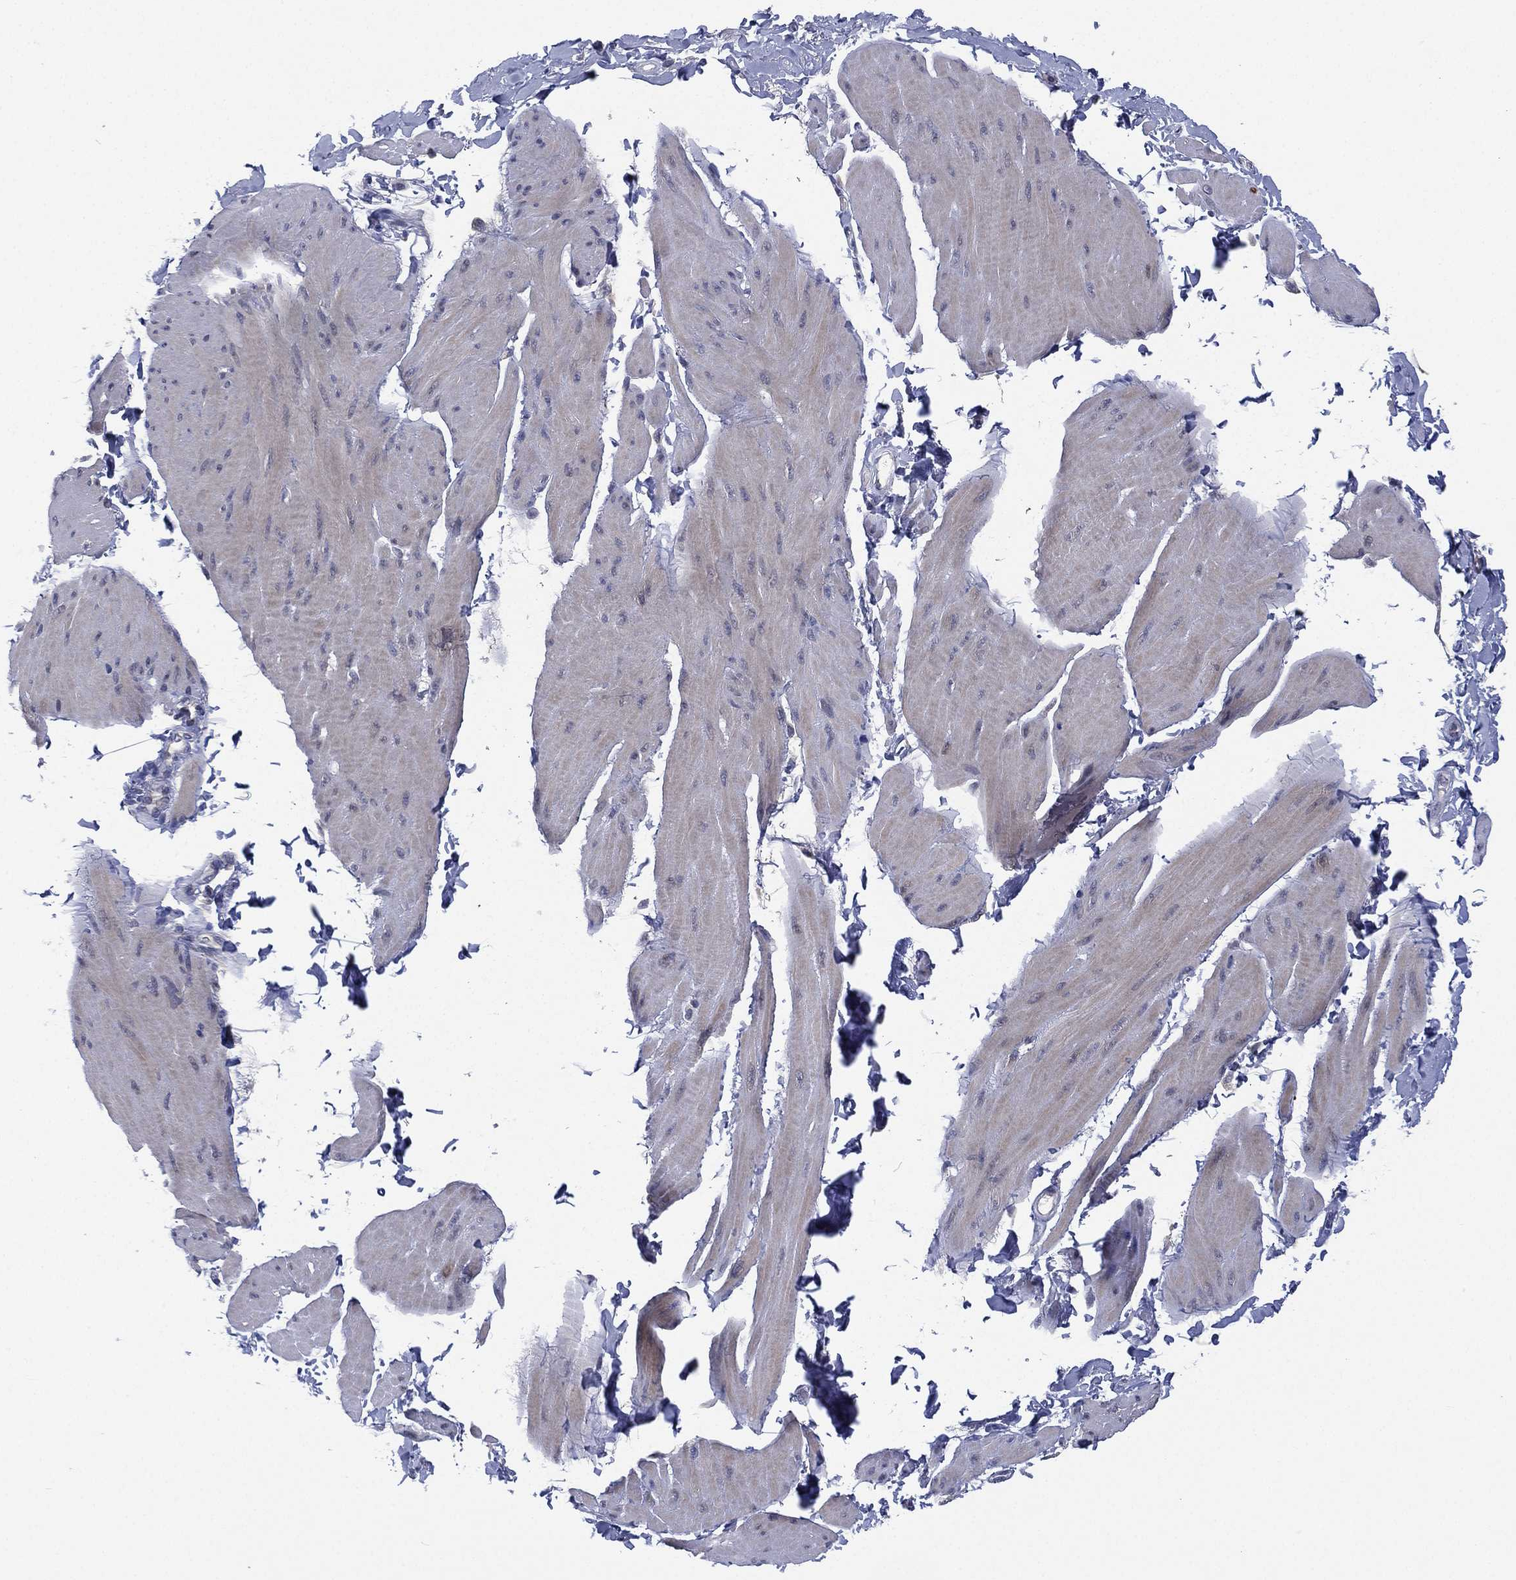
{"staining": {"intensity": "negative", "quantity": "none", "location": "none"}, "tissue": "smooth muscle", "cell_type": "Smooth muscle cells", "image_type": "normal", "snomed": [{"axis": "morphology", "description": "Normal tissue, NOS"}, {"axis": "topography", "description": "Adipose tissue"}, {"axis": "topography", "description": "Smooth muscle"}, {"axis": "topography", "description": "Peripheral nerve tissue"}], "caption": "DAB (3,3'-diaminobenzidine) immunohistochemical staining of unremarkable human smooth muscle displays no significant positivity in smooth muscle cells.", "gene": "MPP7", "patient": {"sex": "male", "age": 83}}